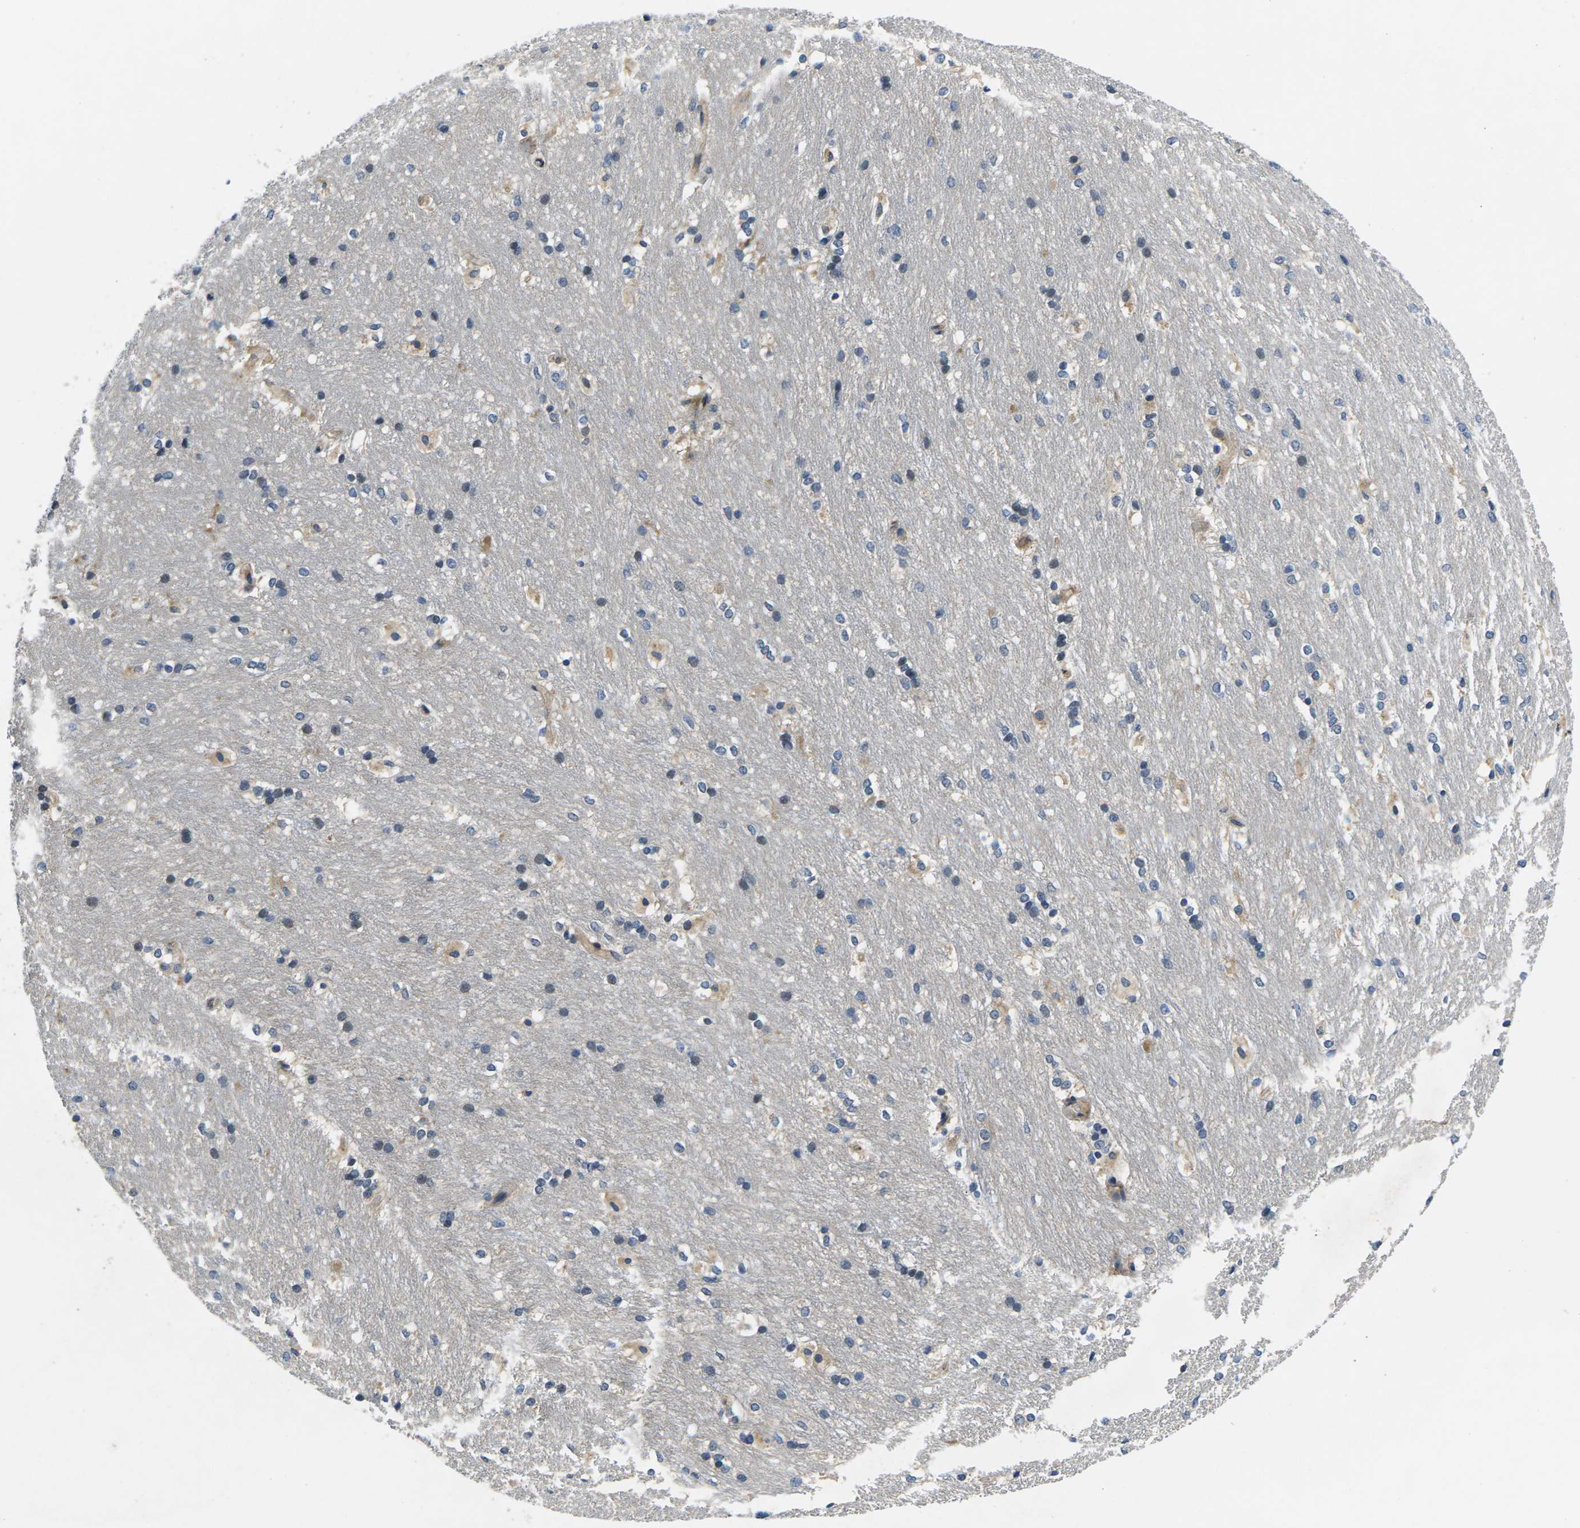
{"staining": {"intensity": "weak", "quantity": "<25%", "location": "cytoplasmic/membranous"}, "tissue": "caudate", "cell_type": "Glial cells", "image_type": "normal", "snomed": [{"axis": "morphology", "description": "Normal tissue, NOS"}, {"axis": "topography", "description": "Lateral ventricle wall"}], "caption": "Immunohistochemical staining of benign human caudate demonstrates no significant staining in glial cells. Nuclei are stained in blue.", "gene": "PLCE1", "patient": {"sex": "female", "age": 19}}